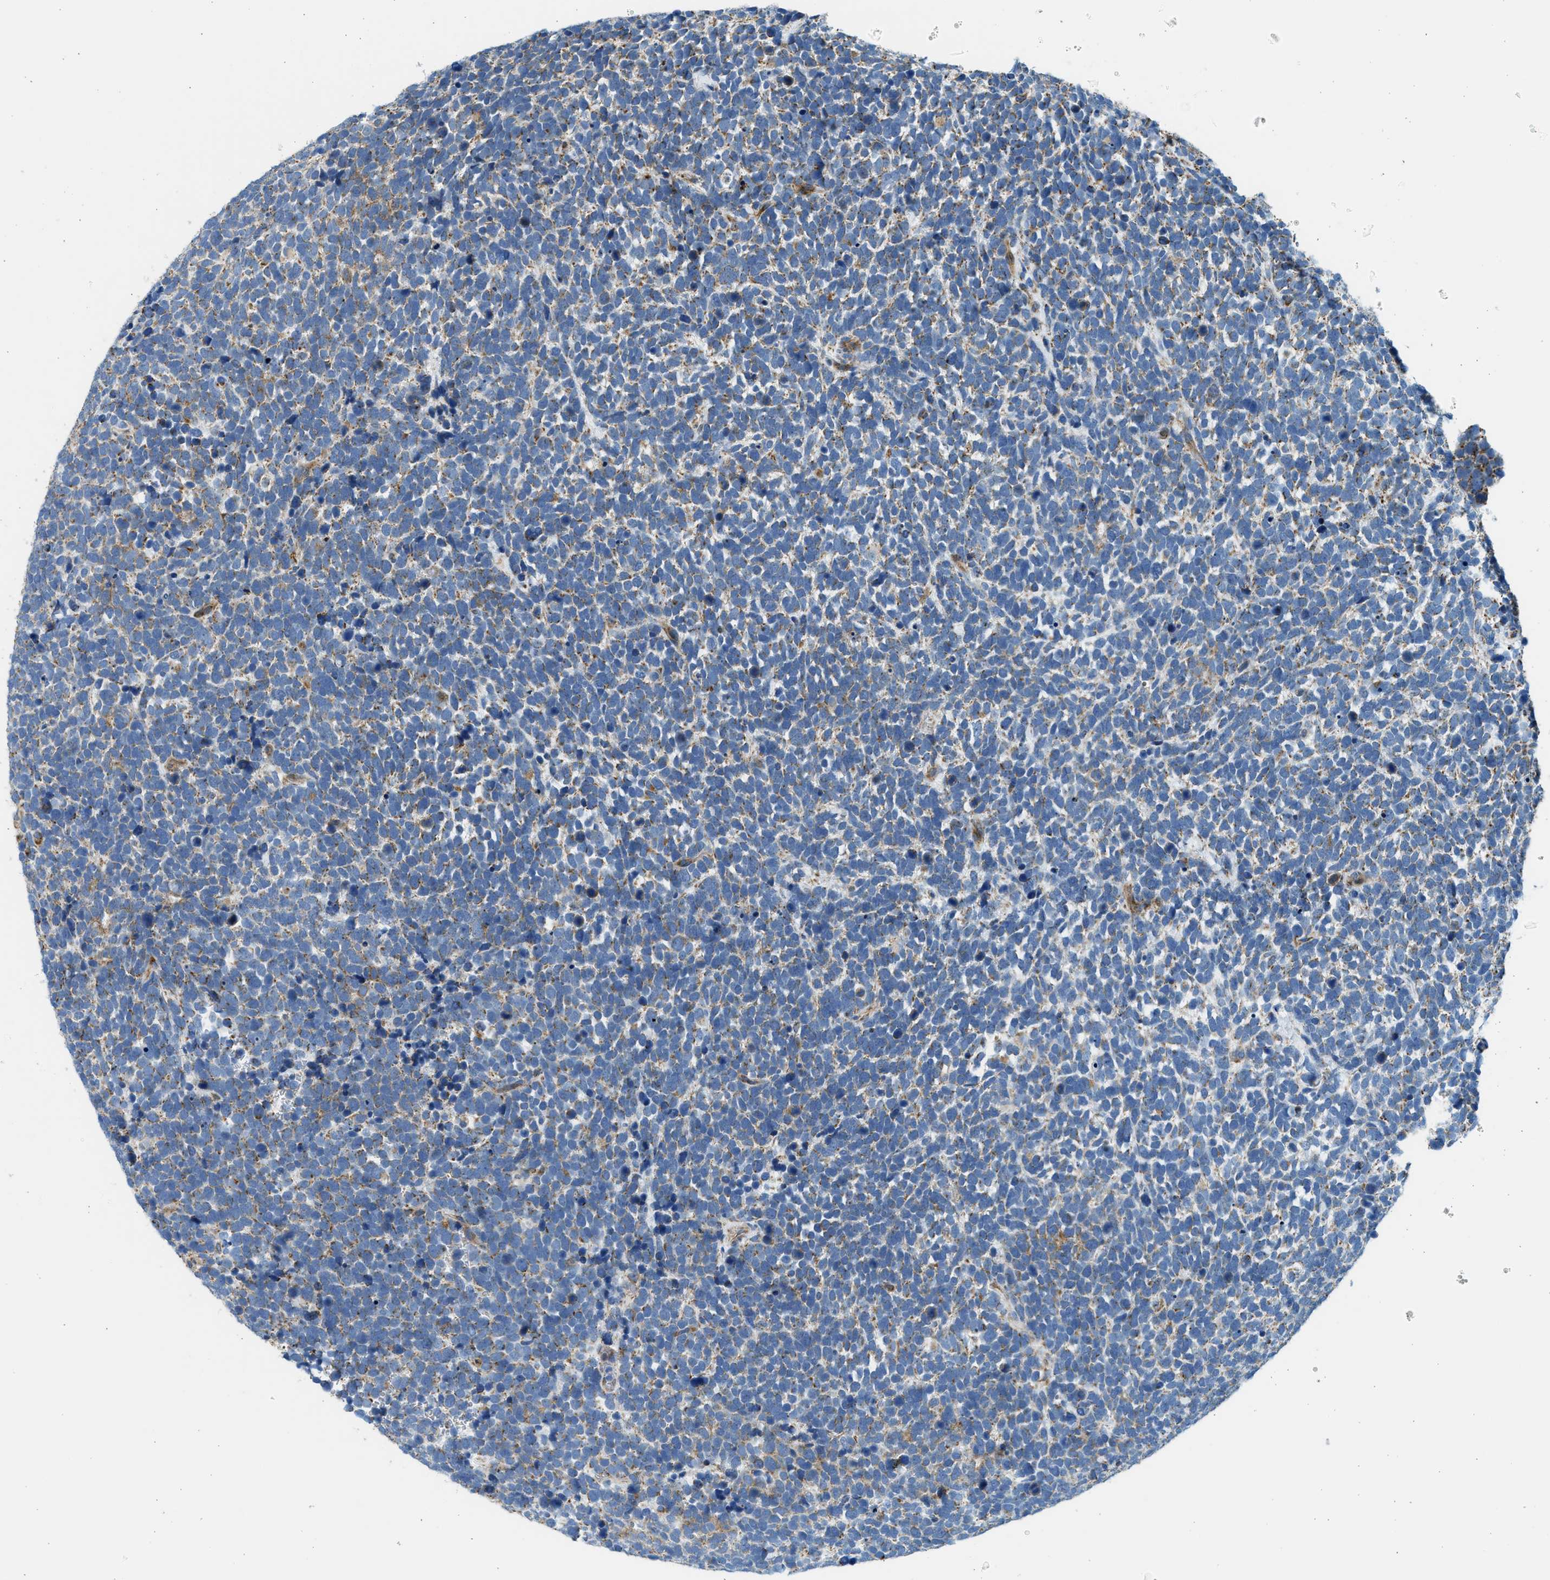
{"staining": {"intensity": "moderate", "quantity": "25%-75%", "location": "cytoplasmic/membranous"}, "tissue": "urothelial cancer", "cell_type": "Tumor cells", "image_type": "cancer", "snomed": [{"axis": "morphology", "description": "Urothelial carcinoma, High grade"}, {"axis": "topography", "description": "Urinary bladder"}], "caption": "About 25%-75% of tumor cells in urothelial cancer demonstrate moderate cytoplasmic/membranous protein positivity as visualized by brown immunohistochemical staining.", "gene": "KCNMB3", "patient": {"sex": "female", "age": 82}}